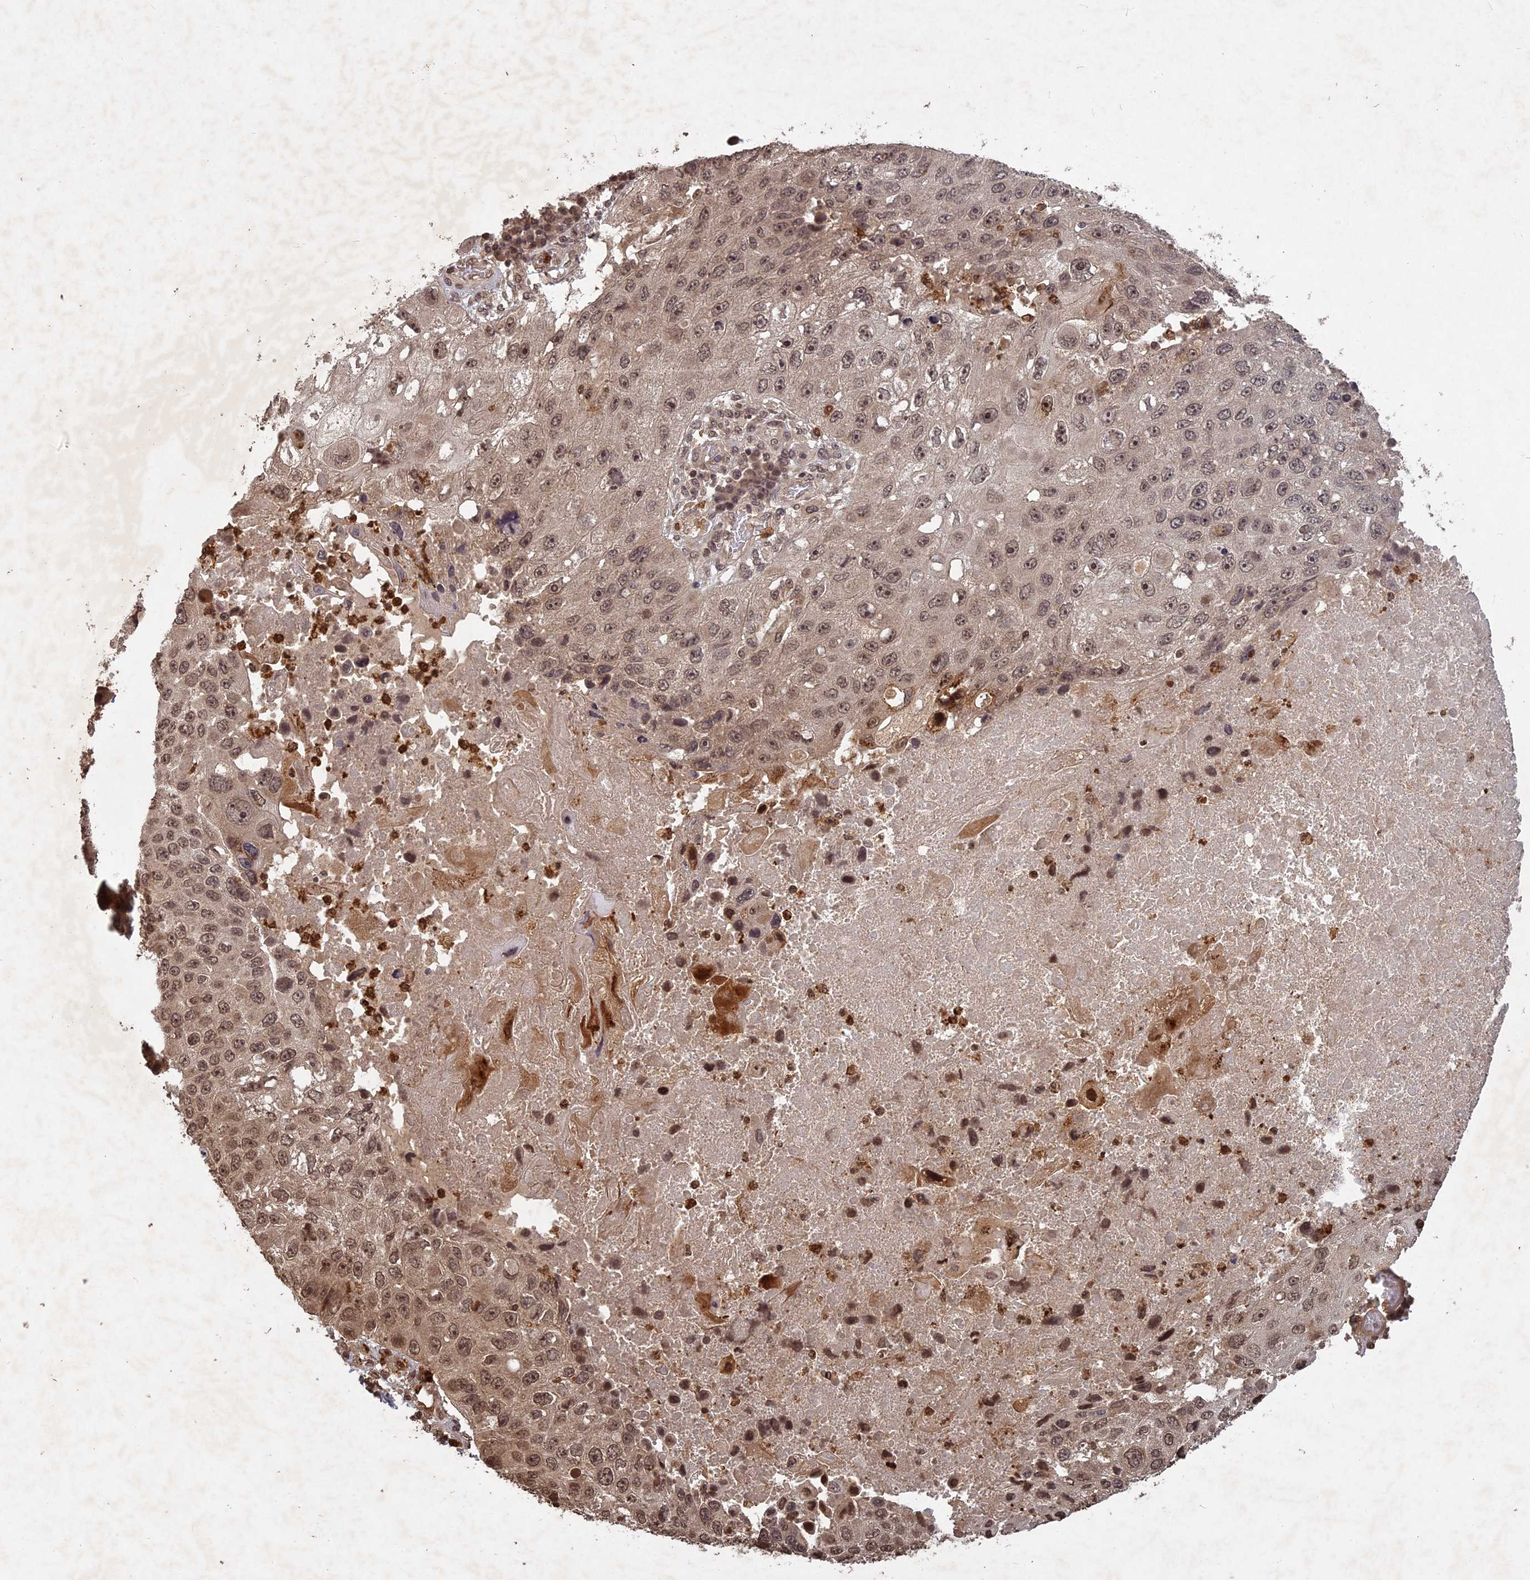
{"staining": {"intensity": "weak", "quantity": ">75%", "location": "nuclear"}, "tissue": "lung cancer", "cell_type": "Tumor cells", "image_type": "cancer", "snomed": [{"axis": "morphology", "description": "Squamous cell carcinoma, NOS"}, {"axis": "topography", "description": "Lung"}], "caption": "DAB (3,3'-diaminobenzidine) immunohistochemical staining of lung squamous cell carcinoma reveals weak nuclear protein expression in approximately >75% of tumor cells.", "gene": "SRMS", "patient": {"sex": "male", "age": 61}}